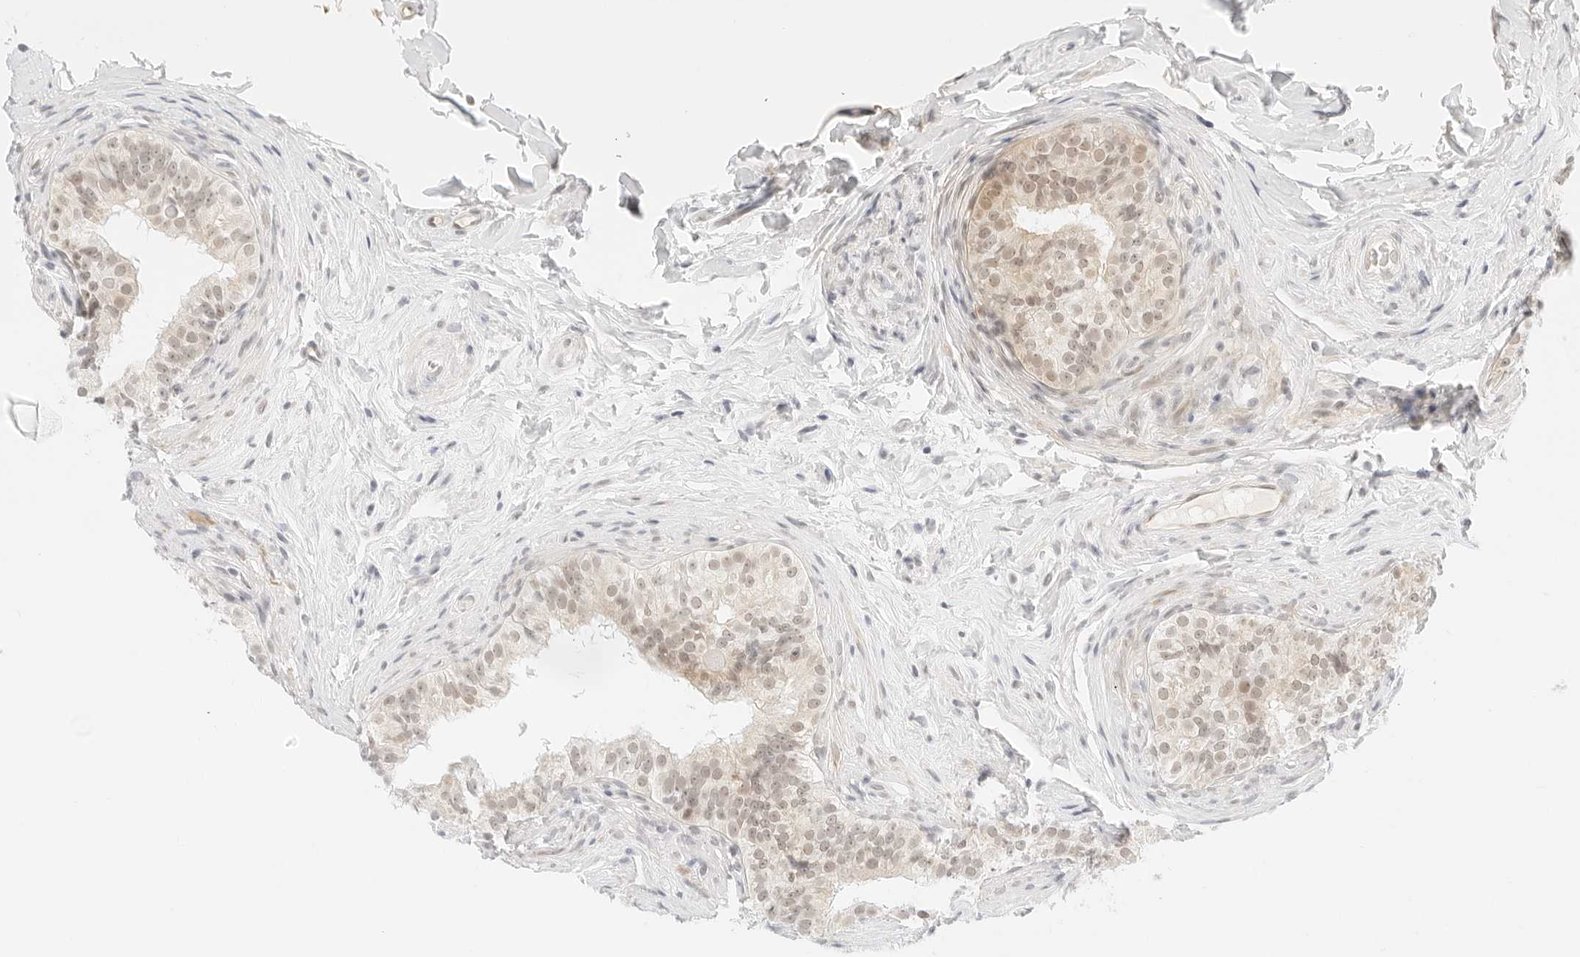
{"staining": {"intensity": "weak", "quantity": "<25%", "location": "nuclear"}, "tissue": "epididymis", "cell_type": "Glandular cells", "image_type": "normal", "snomed": [{"axis": "morphology", "description": "Normal tissue, NOS"}, {"axis": "topography", "description": "Epididymis"}], "caption": "The histopathology image displays no staining of glandular cells in normal epididymis. Nuclei are stained in blue.", "gene": "POLR3C", "patient": {"sex": "male", "age": 49}}